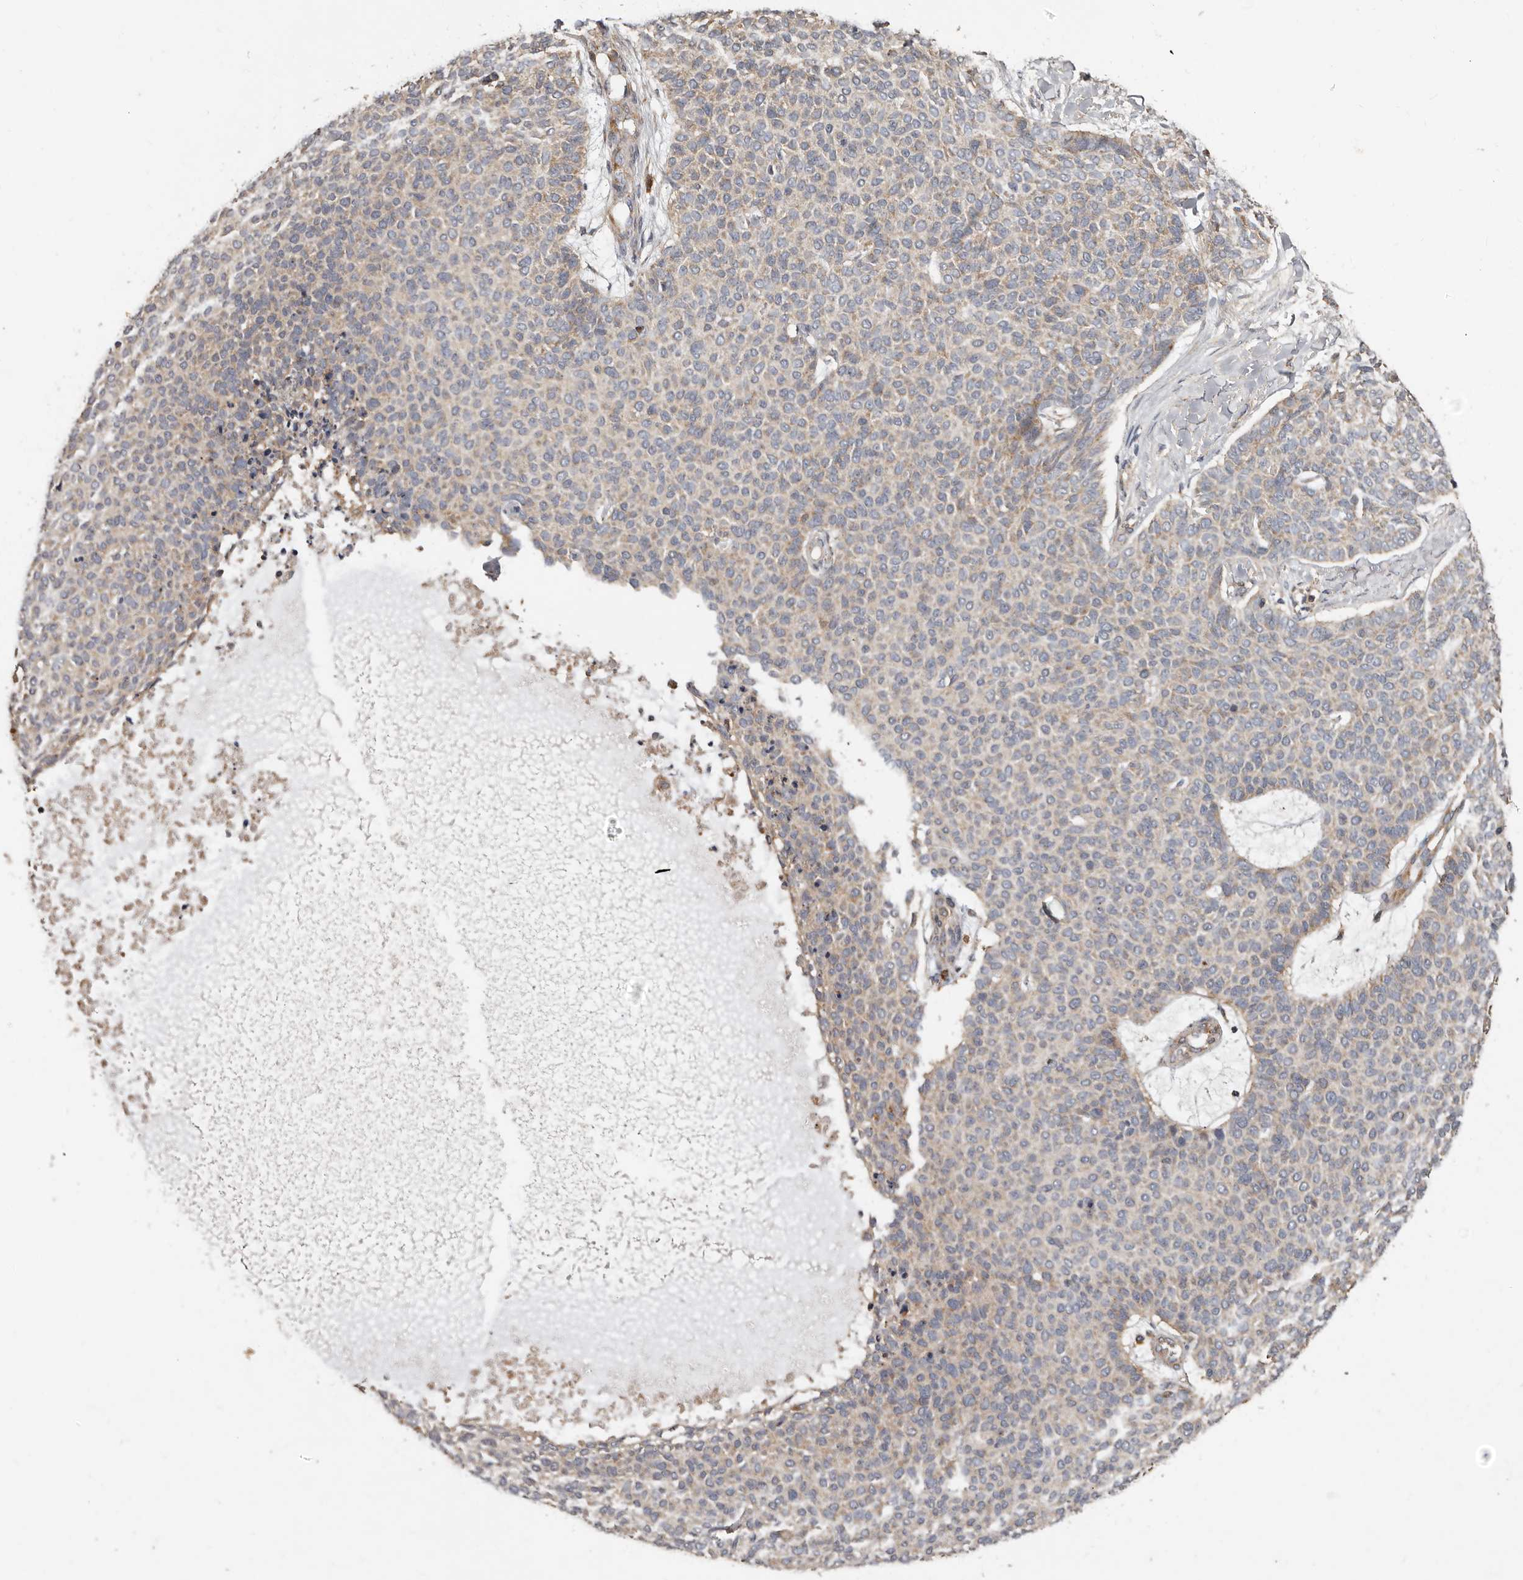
{"staining": {"intensity": "weak", "quantity": "<25%", "location": "cytoplasmic/membranous"}, "tissue": "skin cancer", "cell_type": "Tumor cells", "image_type": "cancer", "snomed": [{"axis": "morphology", "description": "Normal tissue, NOS"}, {"axis": "morphology", "description": "Basal cell carcinoma"}, {"axis": "topography", "description": "Skin"}], "caption": "Histopathology image shows no protein expression in tumor cells of basal cell carcinoma (skin) tissue.", "gene": "GOT1L1", "patient": {"sex": "male", "age": 50}}